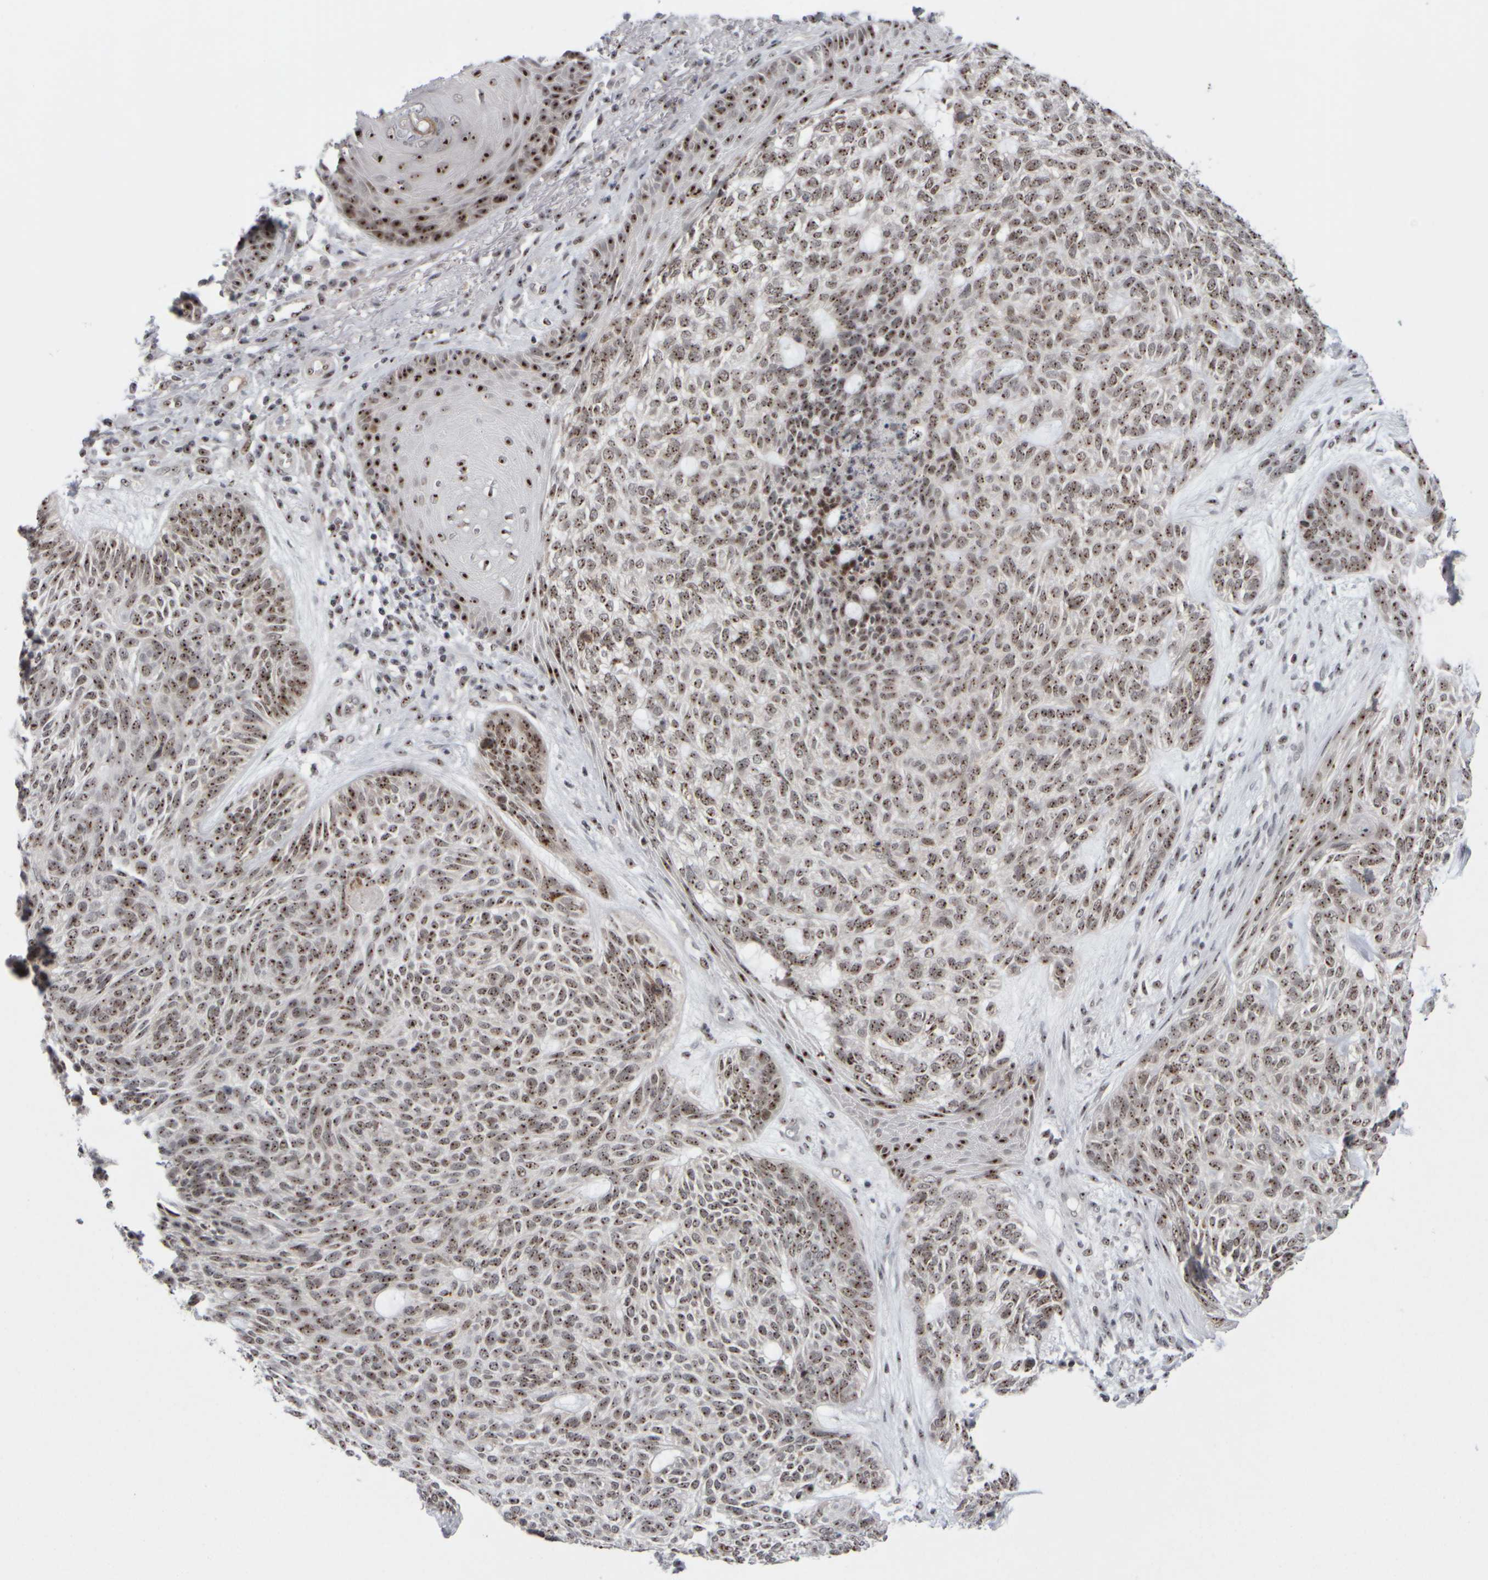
{"staining": {"intensity": "moderate", "quantity": ">75%", "location": "nuclear"}, "tissue": "skin cancer", "cell_type": "Tumor cells", "image_type": "cancer", "snomed": [{"axis": "morphology", "description": "Basal cell carcinoma"}, {"axis": "topography", "description": "Skin"}], "caption": "There is medium levels of moderate nuclear expression in tumor cells of basal cell carcinoma (skin), as demonstrated by immunohistochemical staining (brown color).", "gene": "SURF6", "patient": {"sex": "male", "age": 55}}